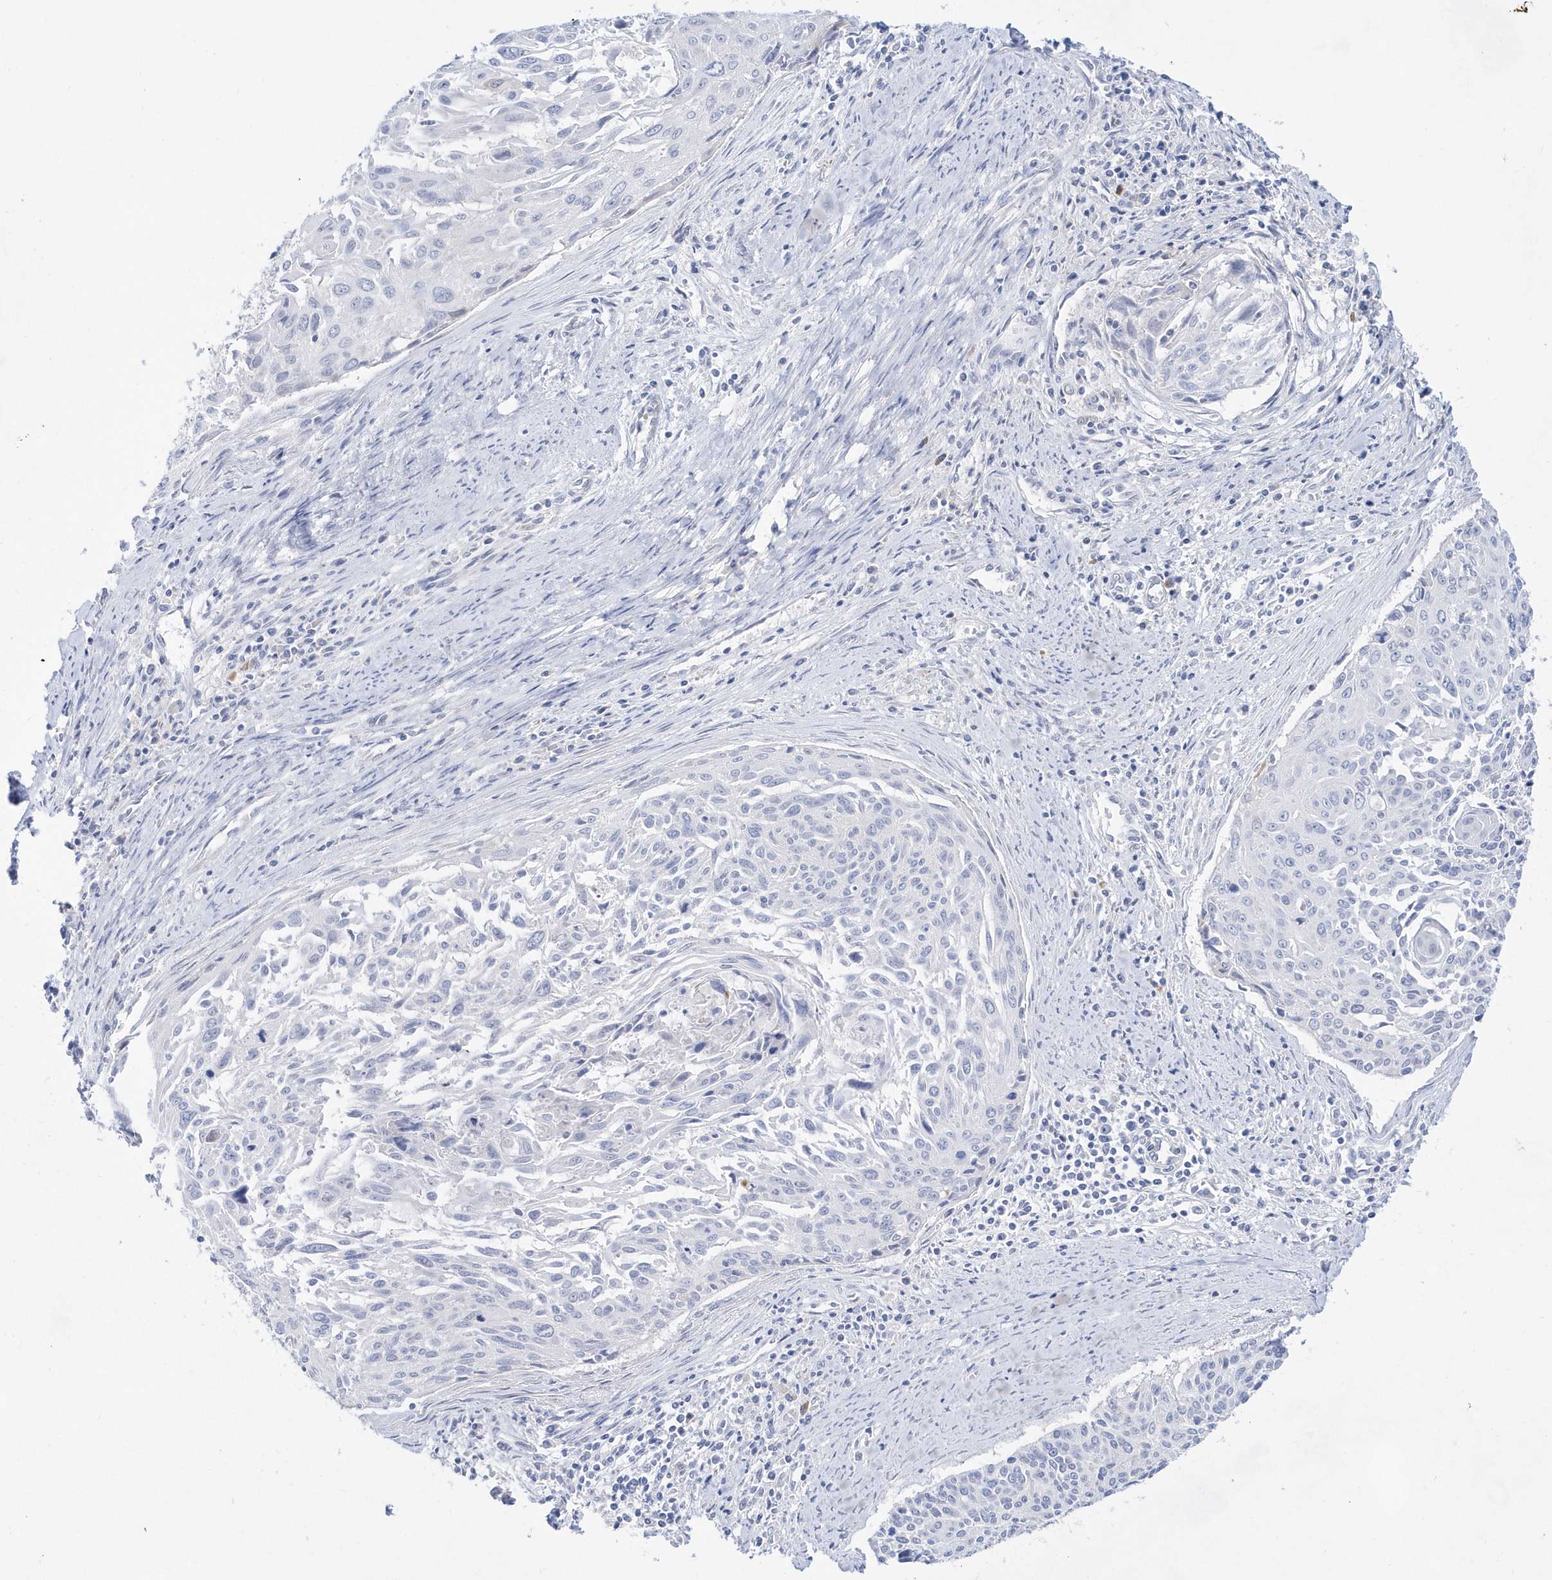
{"staining": {"intensity": "negative", "quantity": "none", "location": "none"}, "tissue": "cervical cancer", "cell_type": "Tumor cells", "image_type": "cancer", "snomed": [{"axis": "morphology", "description": "Squamous cell carcinoma, NOS"}, {"axis": "topography", "description": "Cervix"}], "caption": "DAB (3,3'-diaminobenzidine) immunohistochemical staining of cervical cancer (squamous cell carcinoma) demonstrates no significant positivity in tumor cells.", "gene": "BDH2", "patient": {"sex": "female", "age": 55}}